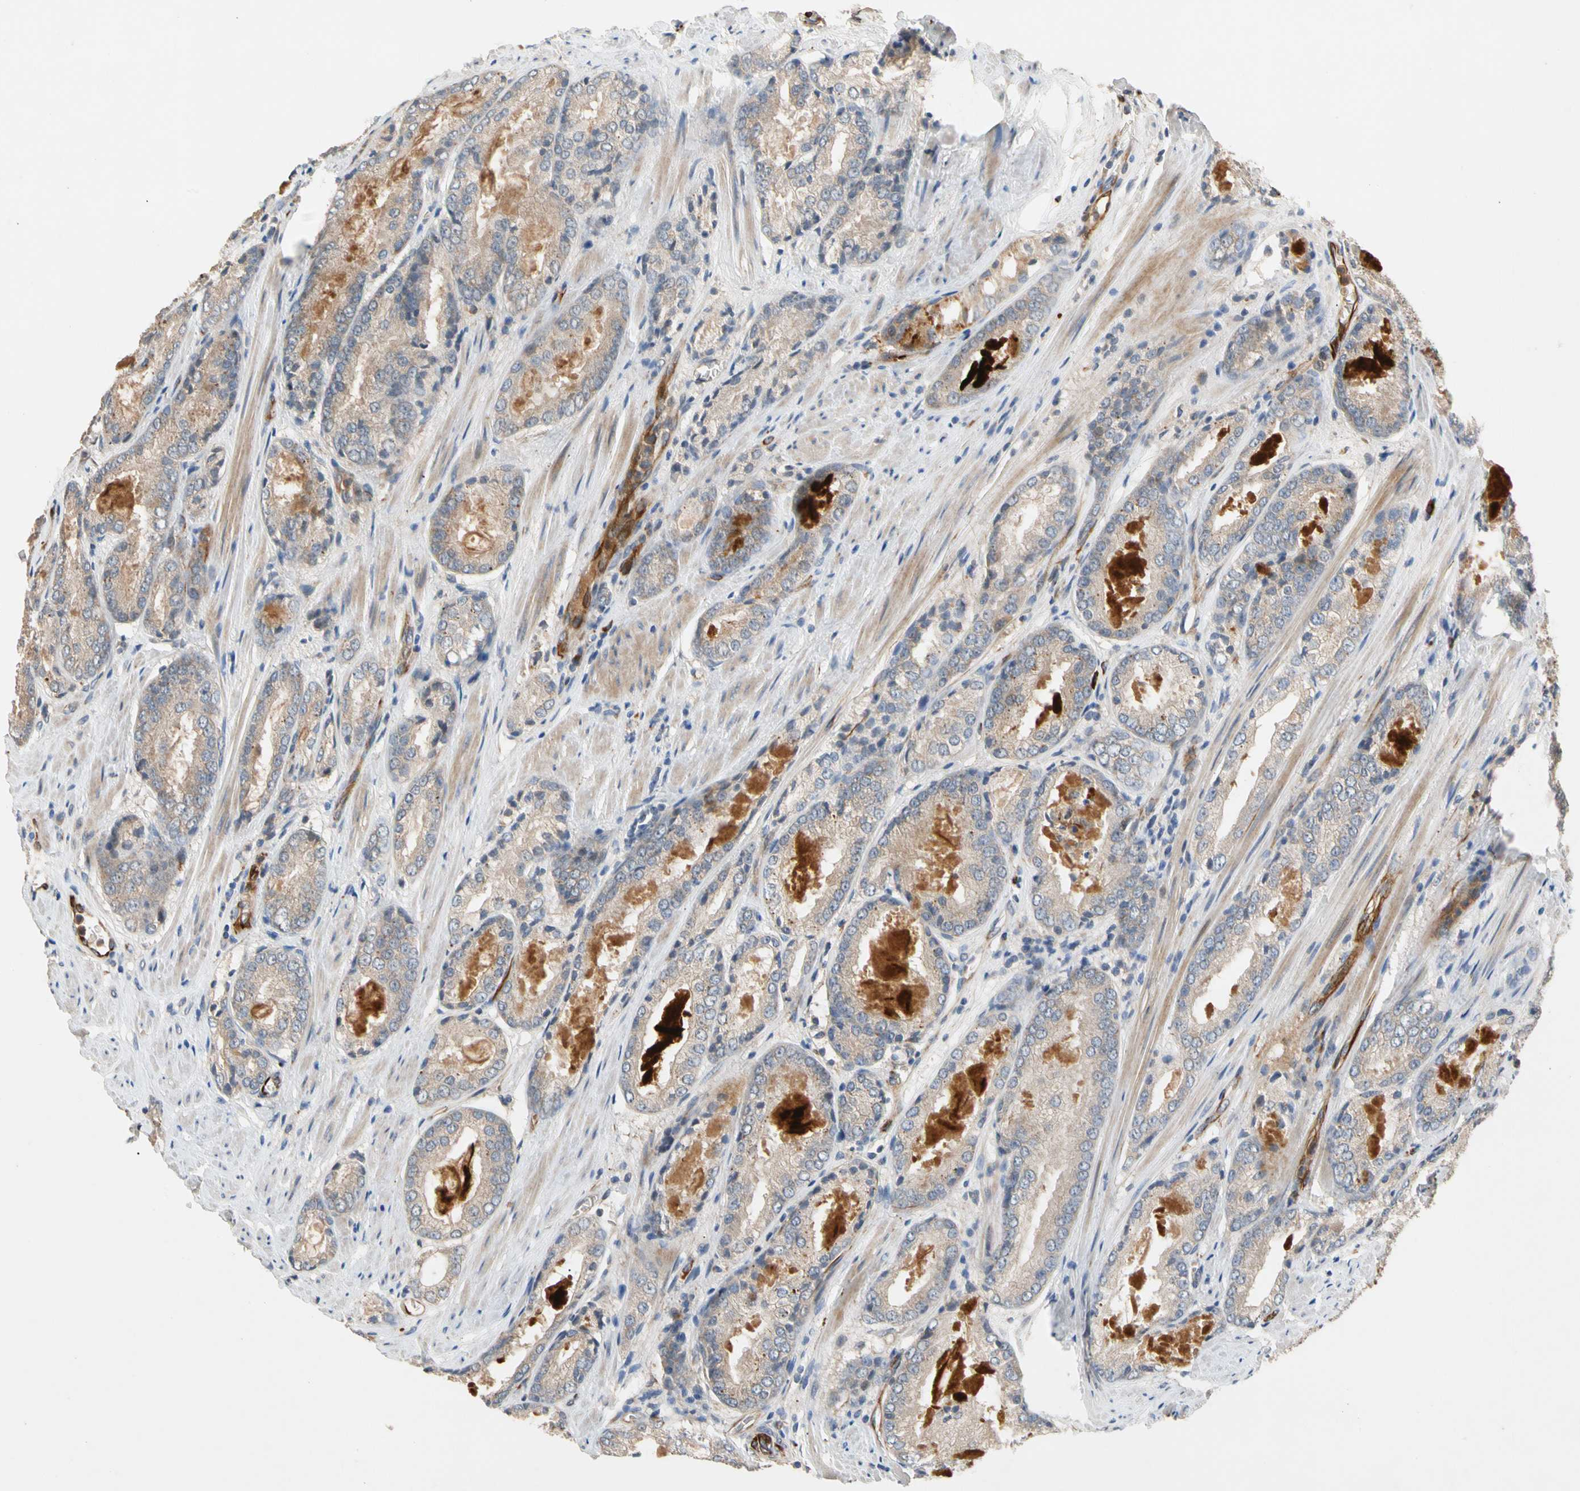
{"staining": {"intensity": "weak", "quantity": ">75%", "location": "cytoplasmic/membranous"}, "tissue": "prostate cancer", "cell_type": "Tumor cells", "image_type": "cancer", "snomed": [{"axis": "morphology", "description": "Adenocarcinoma, Low grade"}, {"axis": "topography", "description": "Prostate"}], "caption": "A high-resolution micrograph shows IHC staining of prostate adenocarcinoma (low-grade), which displays weak cytoplasmic/membranous positivity in approximately >75% of tumor cells.", "gene": "FGD6", "patient": {"sex": "male", "age": 64}}